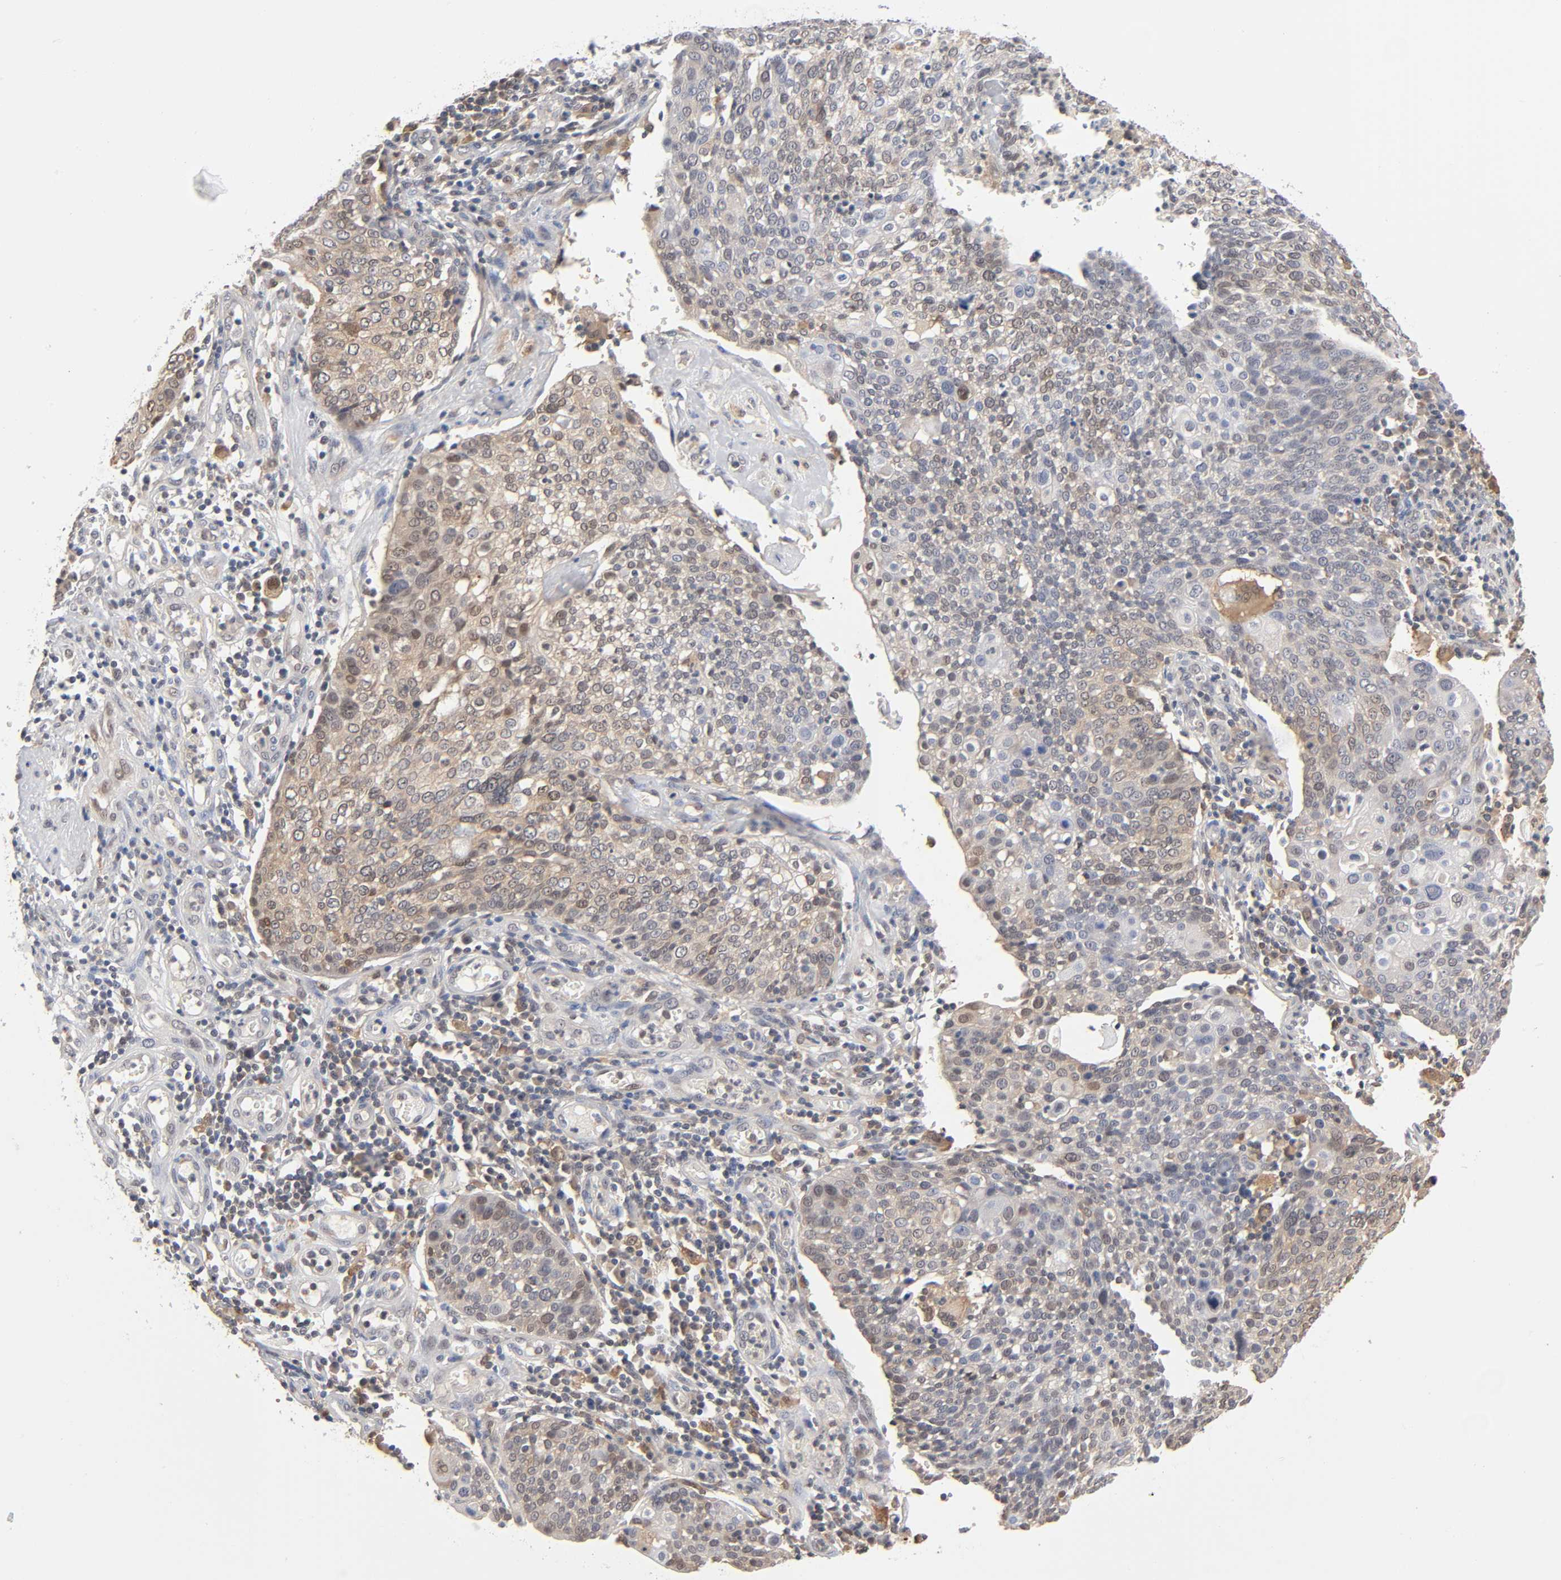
{"staining": {"intensity": "weak", "quantity": "25%-75%", "location": "cytoplasmic/membranous"}, "tissue": "cervical cancer", "cell_type": "Tumor cells", "image_type": "cancer", "snomed": [{"axis": "morphology", "description": "Squamous cell carcinoma, NOS"}, {"axis": "topography", "description": "Cervix"}], "caption": "Immunohistochemistry (IHC) image of neoplastic tissue: human squamous cell carcinoma (cervical) stained using IHC demonstrates low levels of weak protein expression localized specifically in the cytoplasmic/membranous of tumor cells, appearing as a cytoplasmic/membranous brown color.", "gene": "DFFB", "patient": {"sex": "female", "age": 40}}